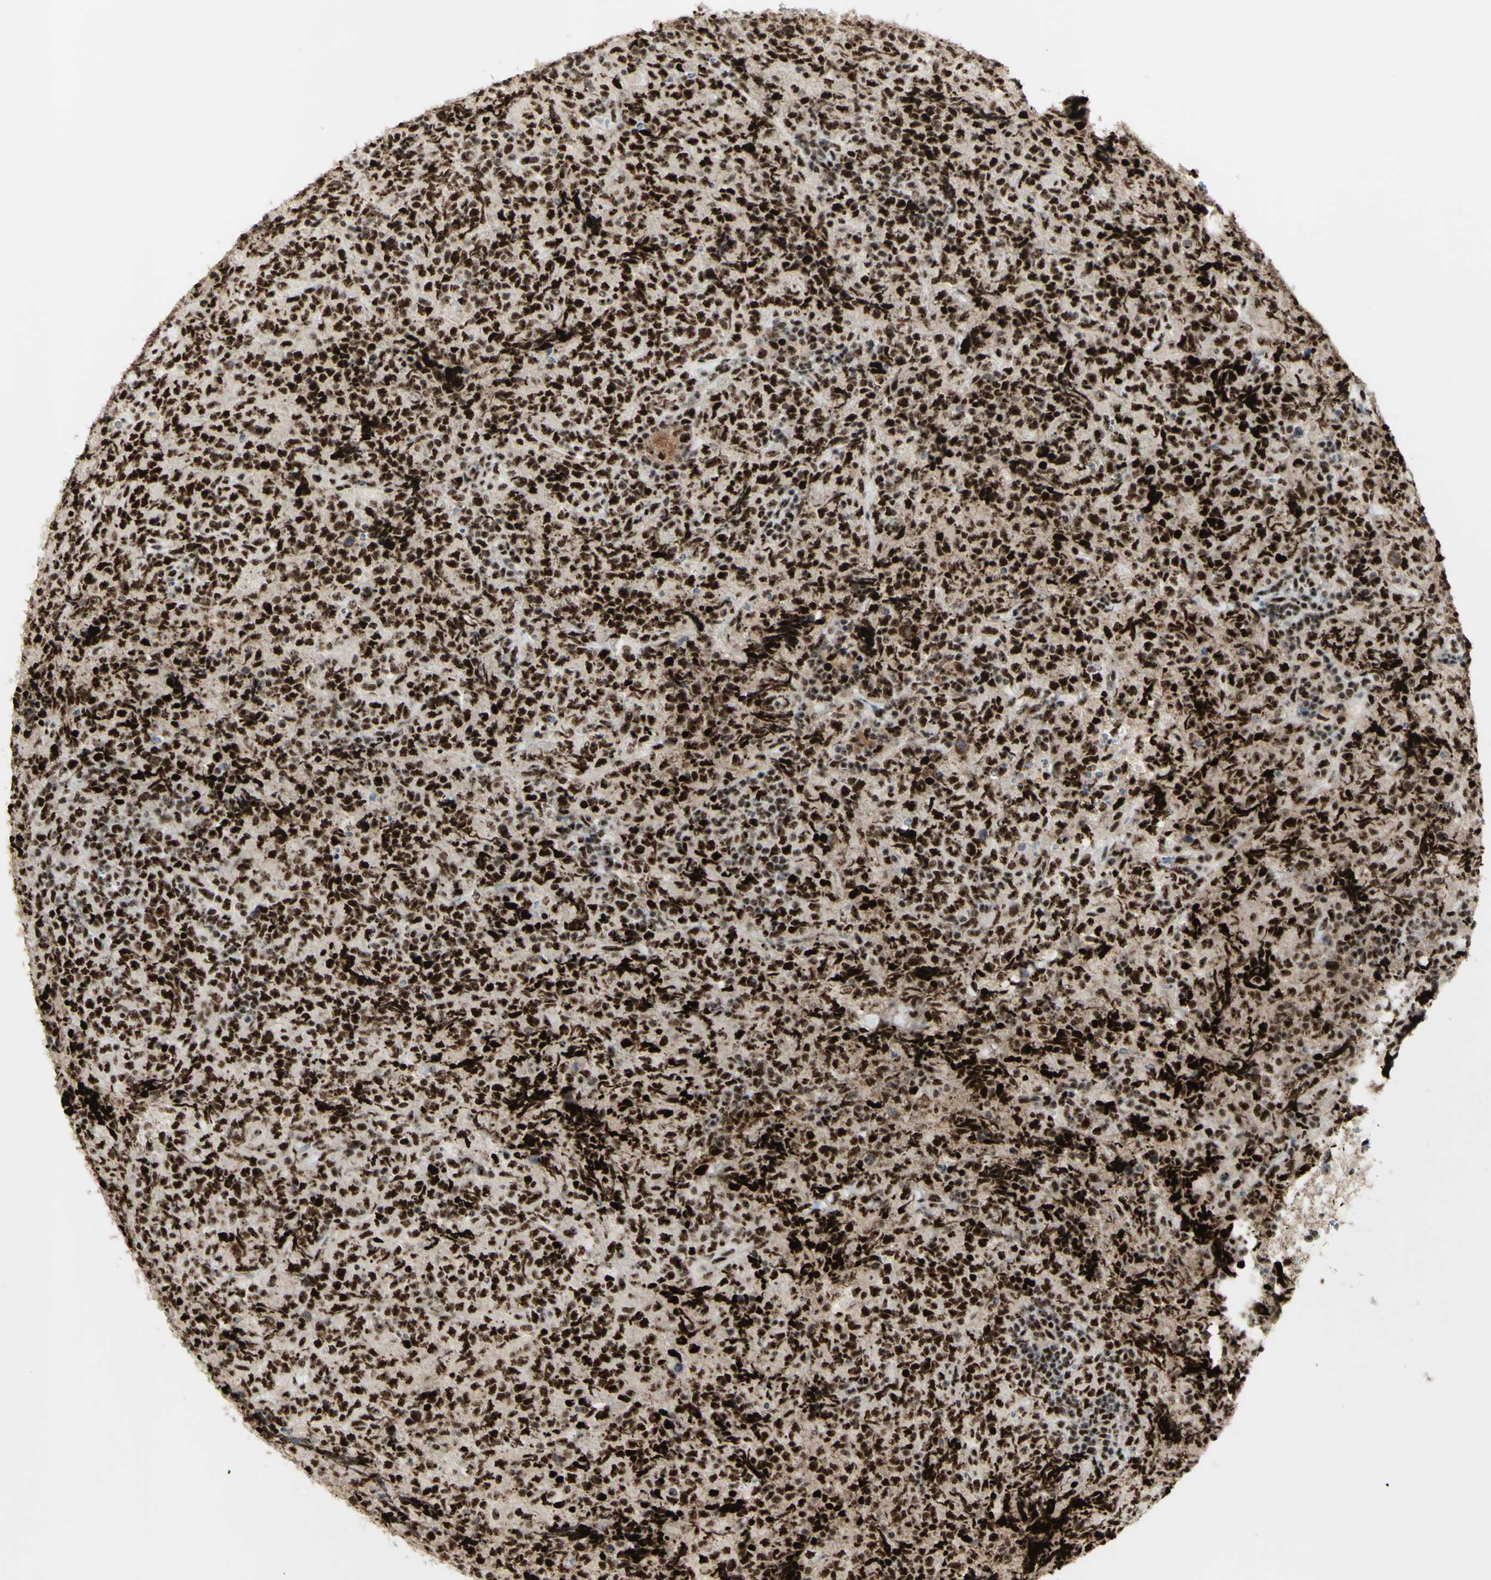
{"staining": {"intensity": "strong", "quantity": ">75%", "location": "nuclear"}, "tissue": "lymphoma", "cell_type": "Tumor cells", "image_type": "cancer", "snomed": [{"axis": "morphology", "description": "Malignant lymphoma, non-Hodgkin's type, High grade"}, {"axis": "topography", "description": "Tonsil"}], "caption": "IHC staining of lymphoma, which displays high levels of strong nuclear staining in approximately >75% of tumor cells indicating strong nuclear protein staining. The staining was performed using DAB (brown) for protein detection and nuclei were counterstained in hematoxylin (blue).", "gene": "DHX9", "patient": {"sex": "female", "age": 36}}